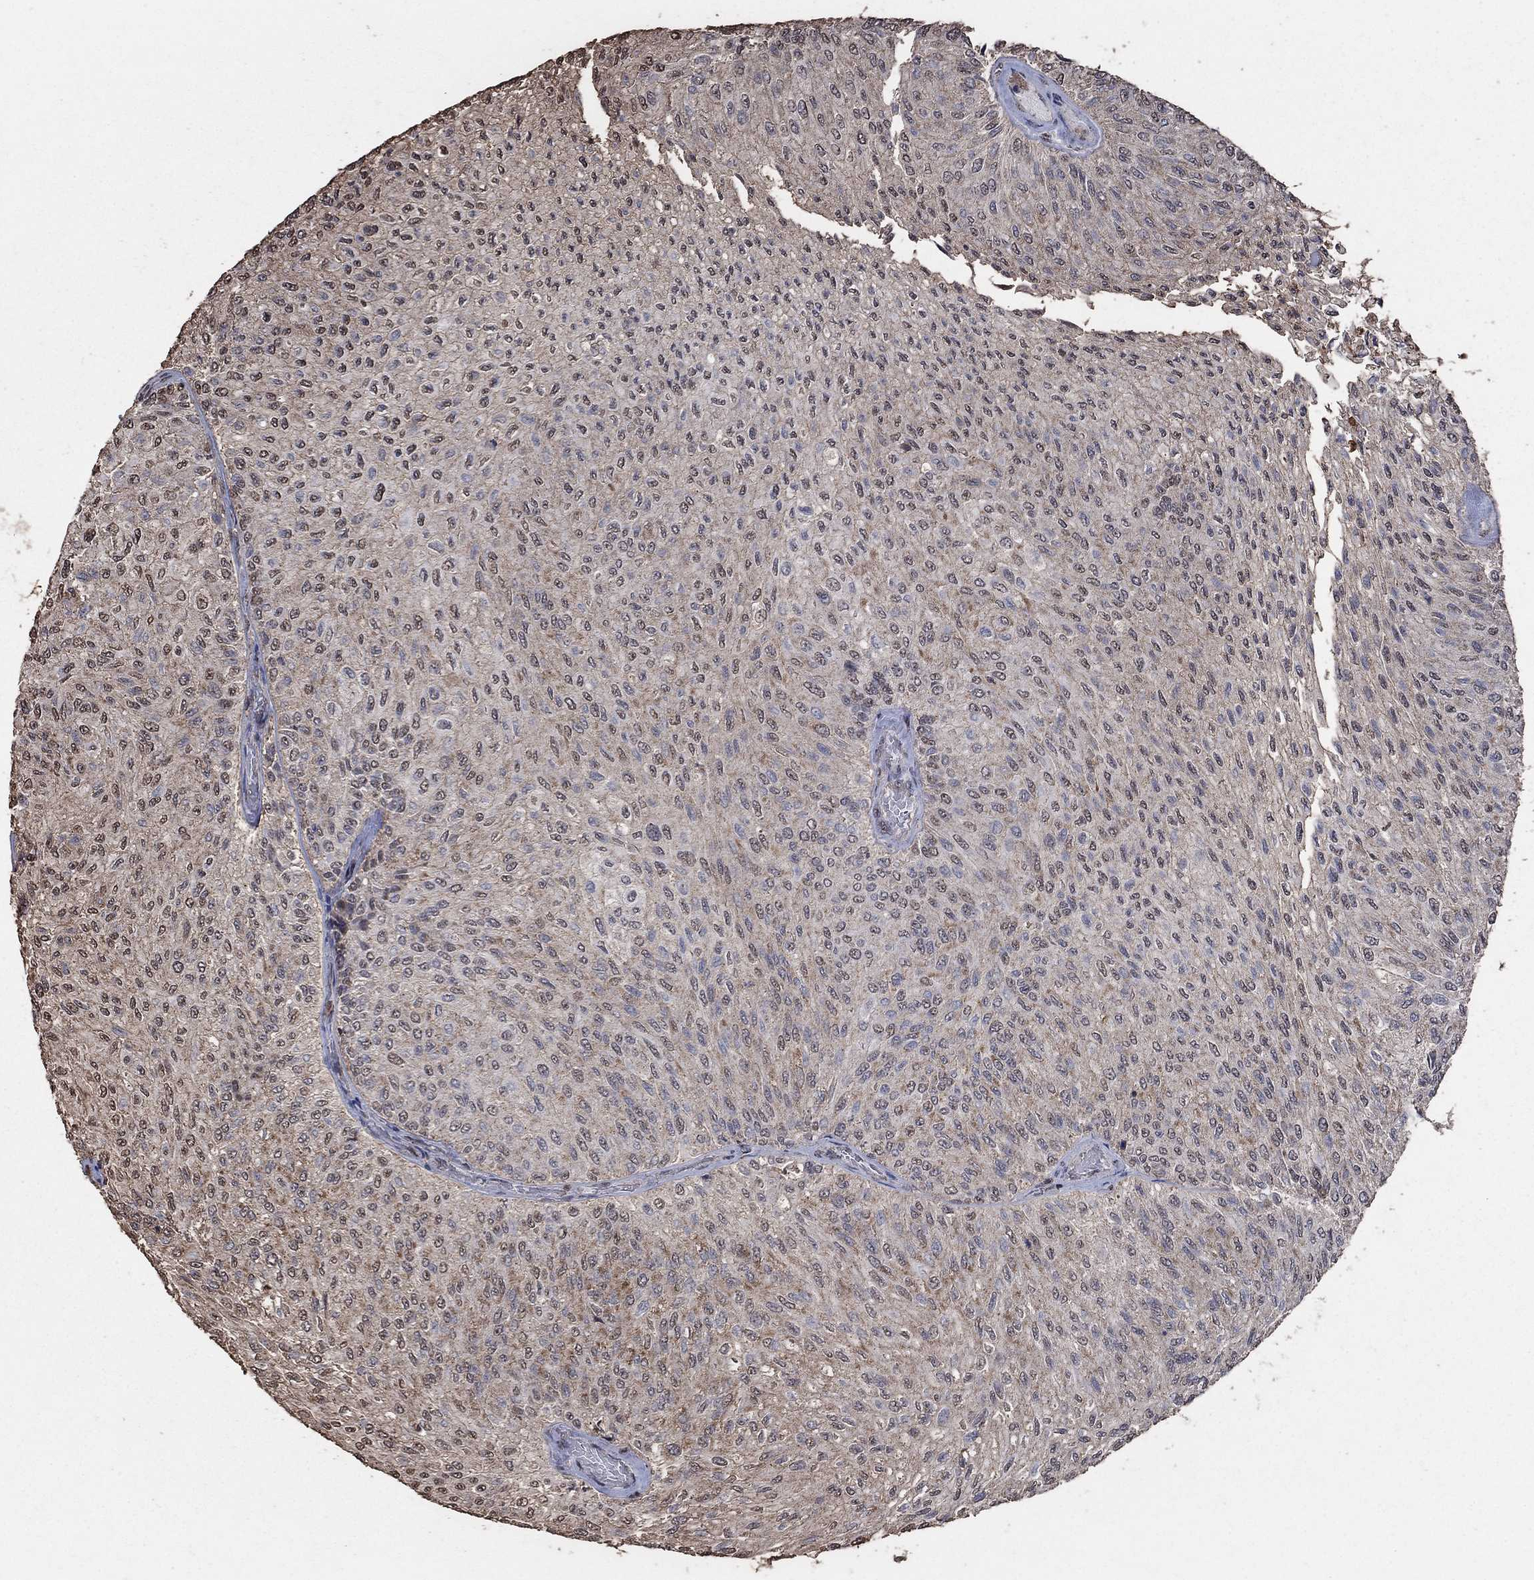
{"staining": {"intensity": "weak", "quantity": "25%-75%", "location": "cytoplasmic/membranous,nuclear"}, "tissue": "urothelial cancer", "cell_type": "Tumor cells", "image_type": "cancer", "snomed": [{"axis": "morphology", "description": "Urothelial carcinoma, Low grade"}, {"axis": "topography", "description": "Urinary bladder"}], "caption": "Weak cytoplasmic/membranous and nuclear staining is present in approximately 25%-75% of tumor cells in urothelial cancer.", "gene": "MRPS24", "patient": {"sex": "male", "age": 78}}